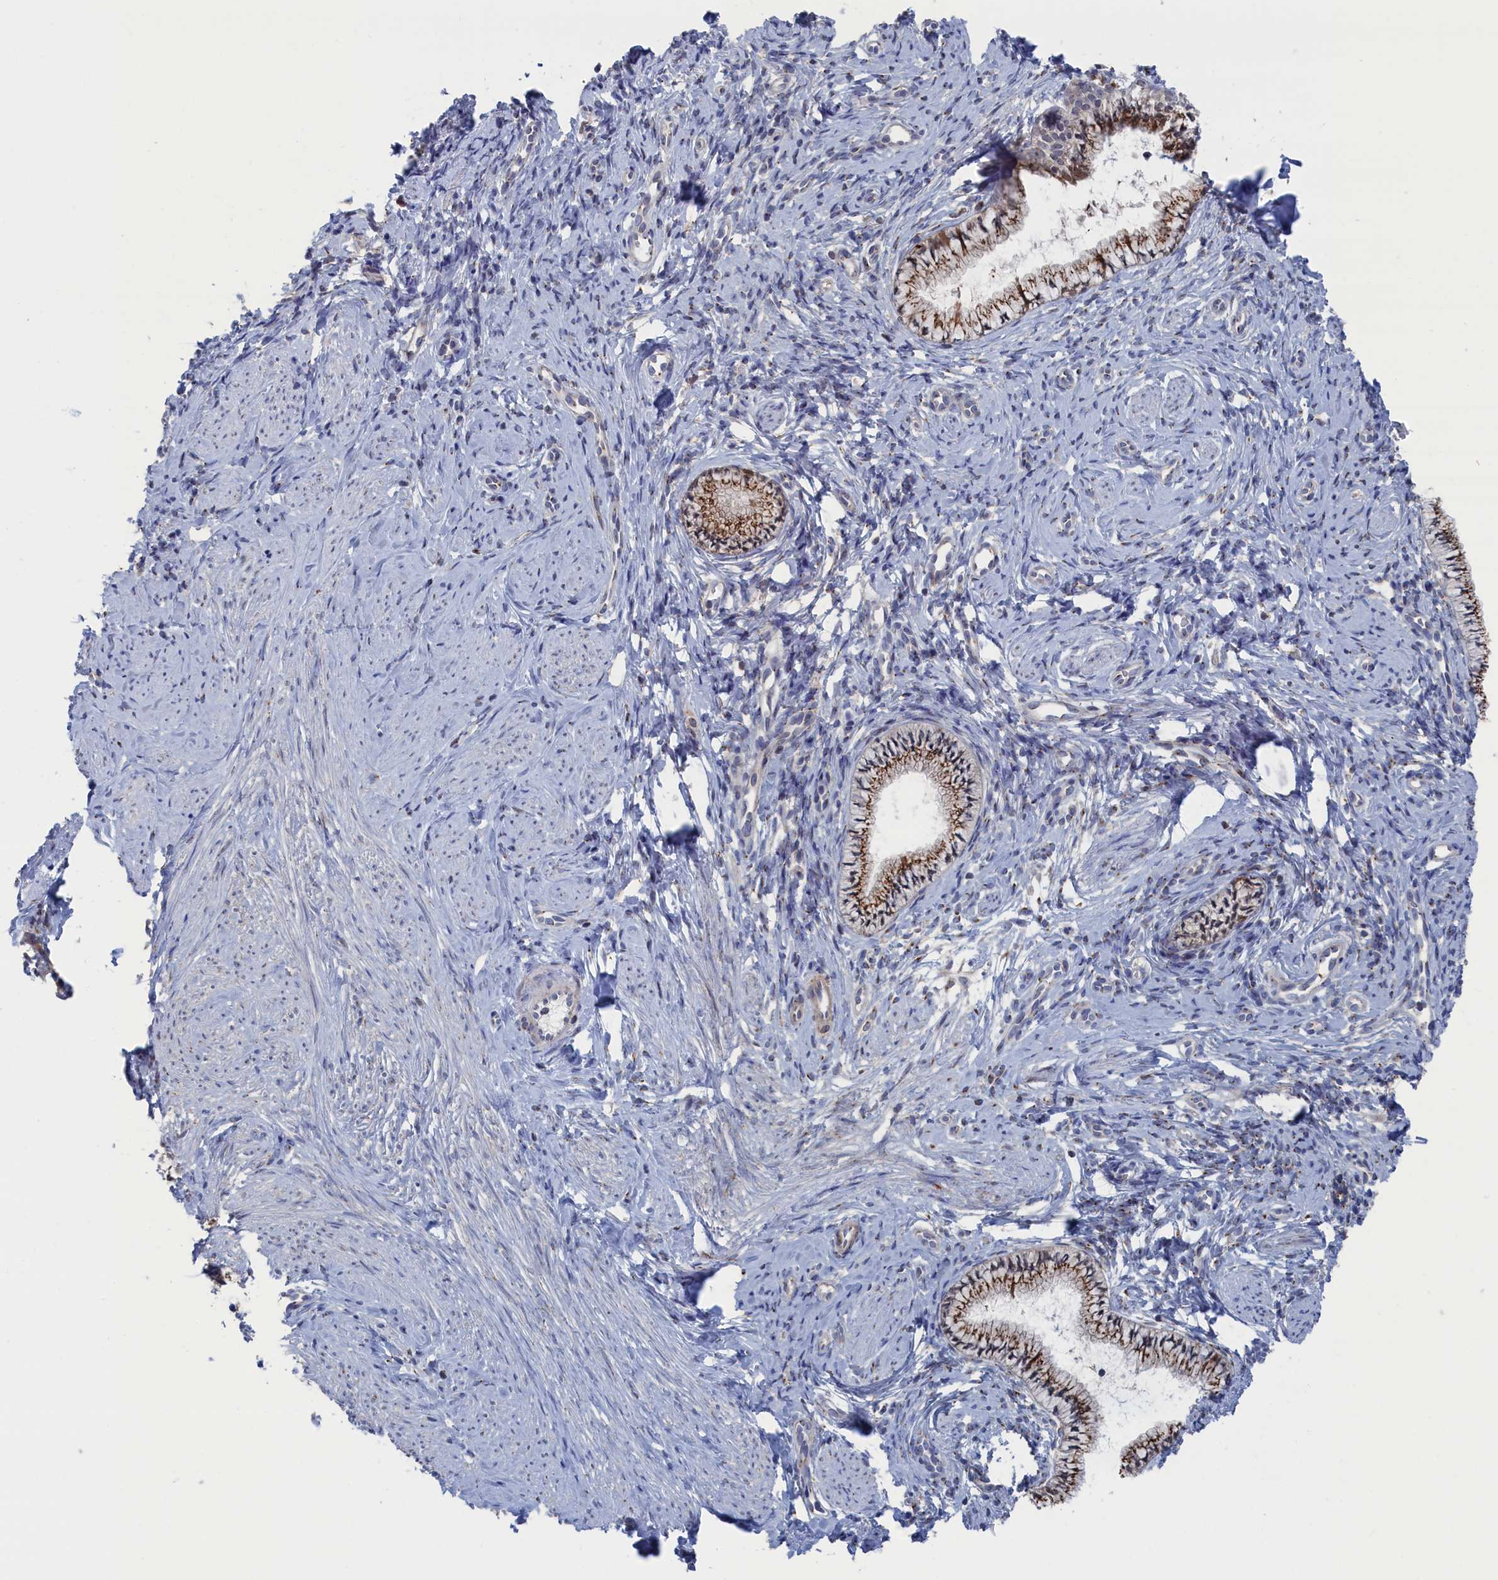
{"staining": {"intensity": "moderate", "quantity": ">75%", "location": "cytoplasmic/membranous"}, "tissue": "cervix", "cell_type": "Glandular cells", "image_type": "normal", "snomed": [{"axis": "morphology", "description": "Normal tissue, NOS"}, {"axis": "topography", "description": "Cervix"}], "caption": "A medium amount of moderate cytoplasmic/membranous positivity is appreciated in approximately >75% of glandular cells in unremarkable cervix. (DAB (3,3'-diaminobenzidine) IHC, brown staining for protein, blue staining for nuclei).", "gene": "IRX1", "patient": {"sex": "female", "age": 57}}